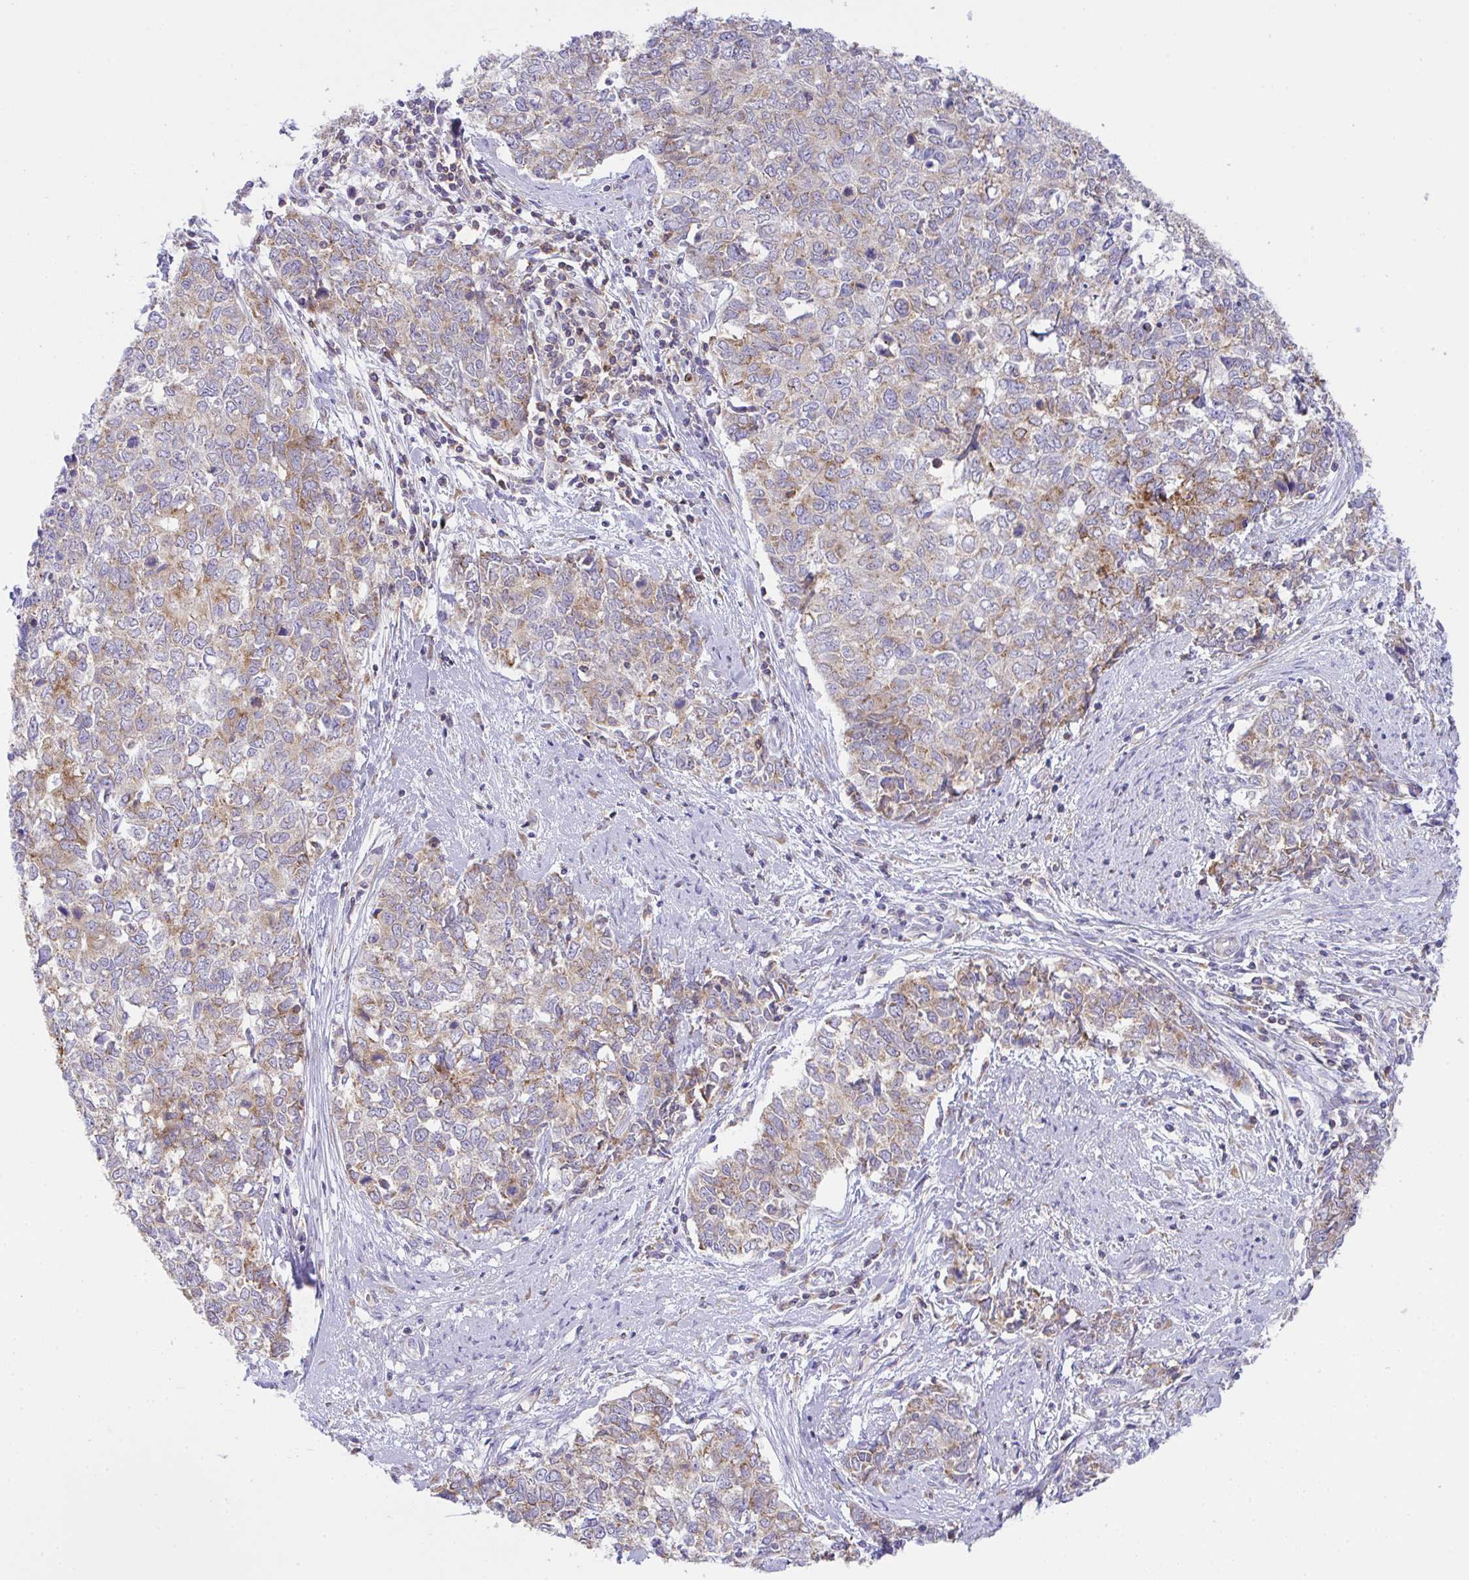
{"staining": {"intensity": "moderate", "quantity": ">75%", "location": "cytoplasmic/membranous"}, "tissue": "cervical cancer", "cell_type": "Tumor cells", "image_type": "cancer", "snomed": [{"axis": "morphology", "description": "Adenocarcinoma, NOS"}, {"axis": "topography", "description": "Cervix"}], "caption": "Adenocarcinoma (cervical) tissue displays moderate cytoplasmic/membranous expression in approximately >75% of tumor cells, visualized by immunohistochemistry.", "gene": "MIA3", "patient": {"sex": "female", "age": 63}}